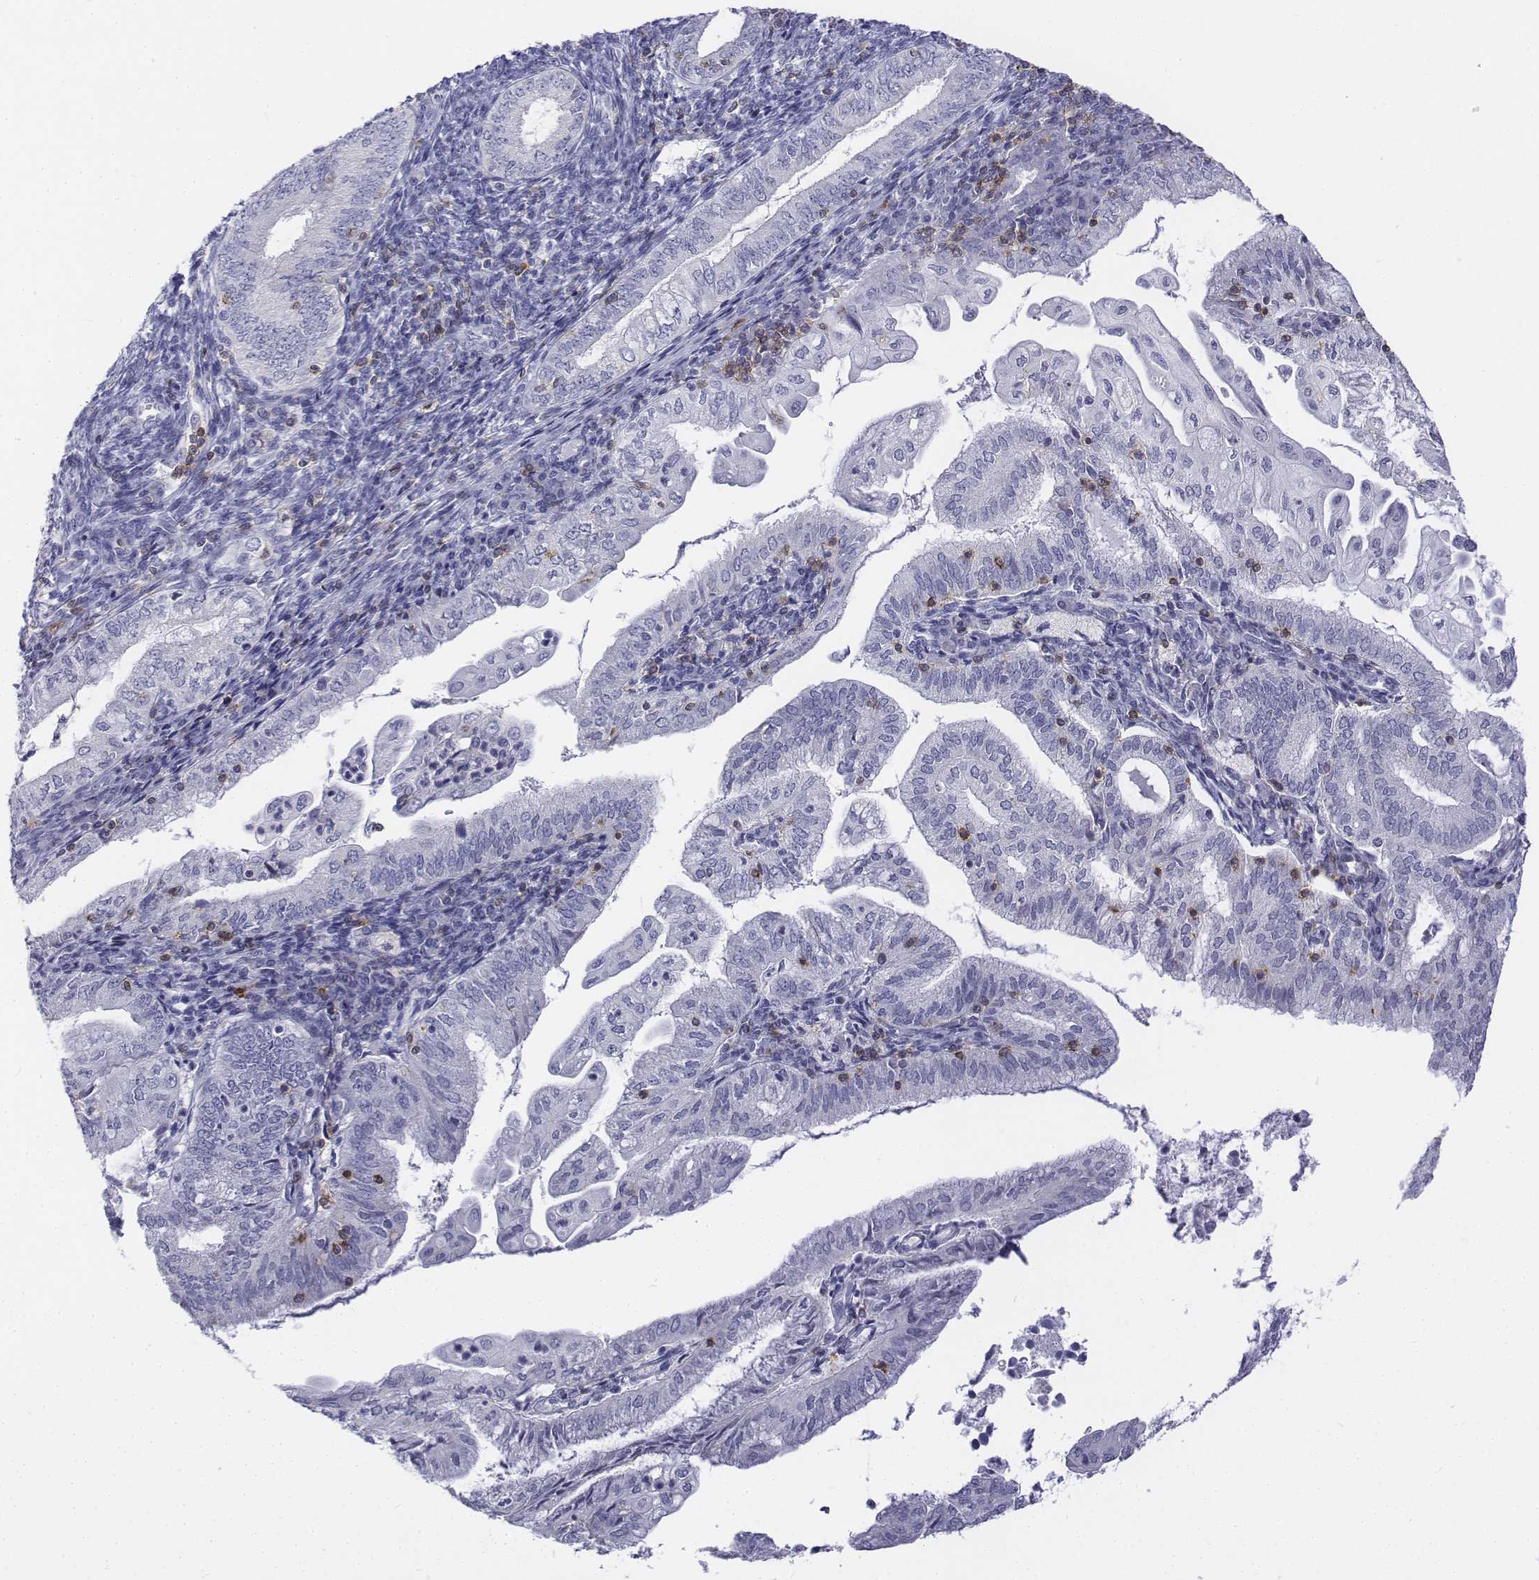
{"staining": {"intensity": "negative", "quantity": "none", "location": "none"}, "tissue": "endometrial cancer", "cell_type": "Tumor cells", "image_type": "cancer", "snomed": [{"axis": "morphology", "description": "Adenocarcinoma, NOS"}, {"axis": "topography", "description": "Endometrium"}], "caption": "Endometrial cancer stained for a protein using immunohistochemistry shows no expression tumor cells.", "gene": "CD3E", "patient": {"sex": "female", "age": 55}}